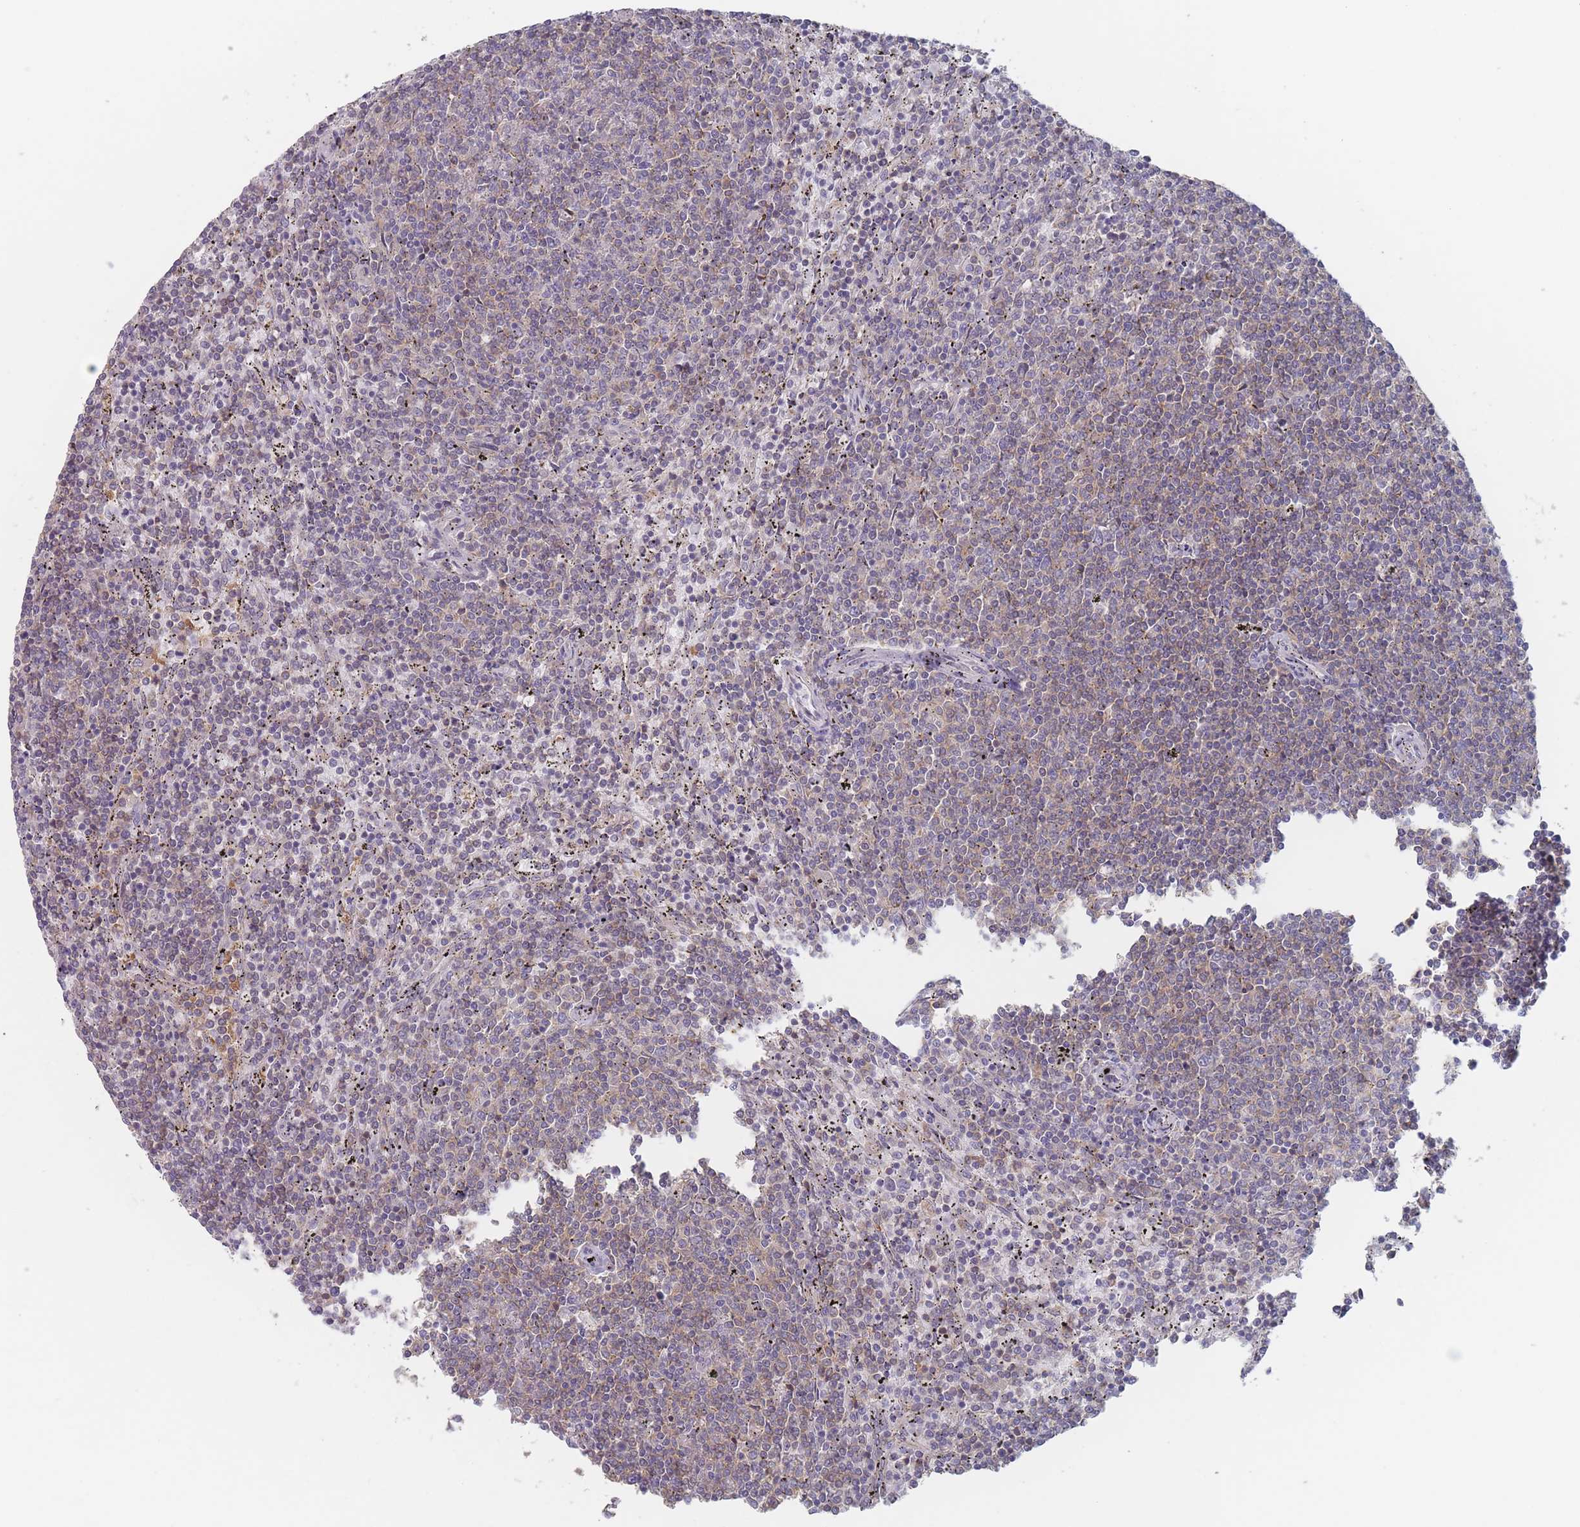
{"staining": {"intensity": "negative", "quantity": "none", "location": "none"}, "tissue": "lymphoma", "cell_type": "Tumor cells", "image_type": "cancer", "snomed": [{"axis": "morphology", "description": "Malignant lymphoma, non-Hodgkin's type, Low grade"}, {"axis": "topography", "description": "Spleen"}], "caption": "An image of human lymphoma is negative for staining in tumor cells.", "gene": "EFCC1", "patient": {"sex": "female", "age": 50}}